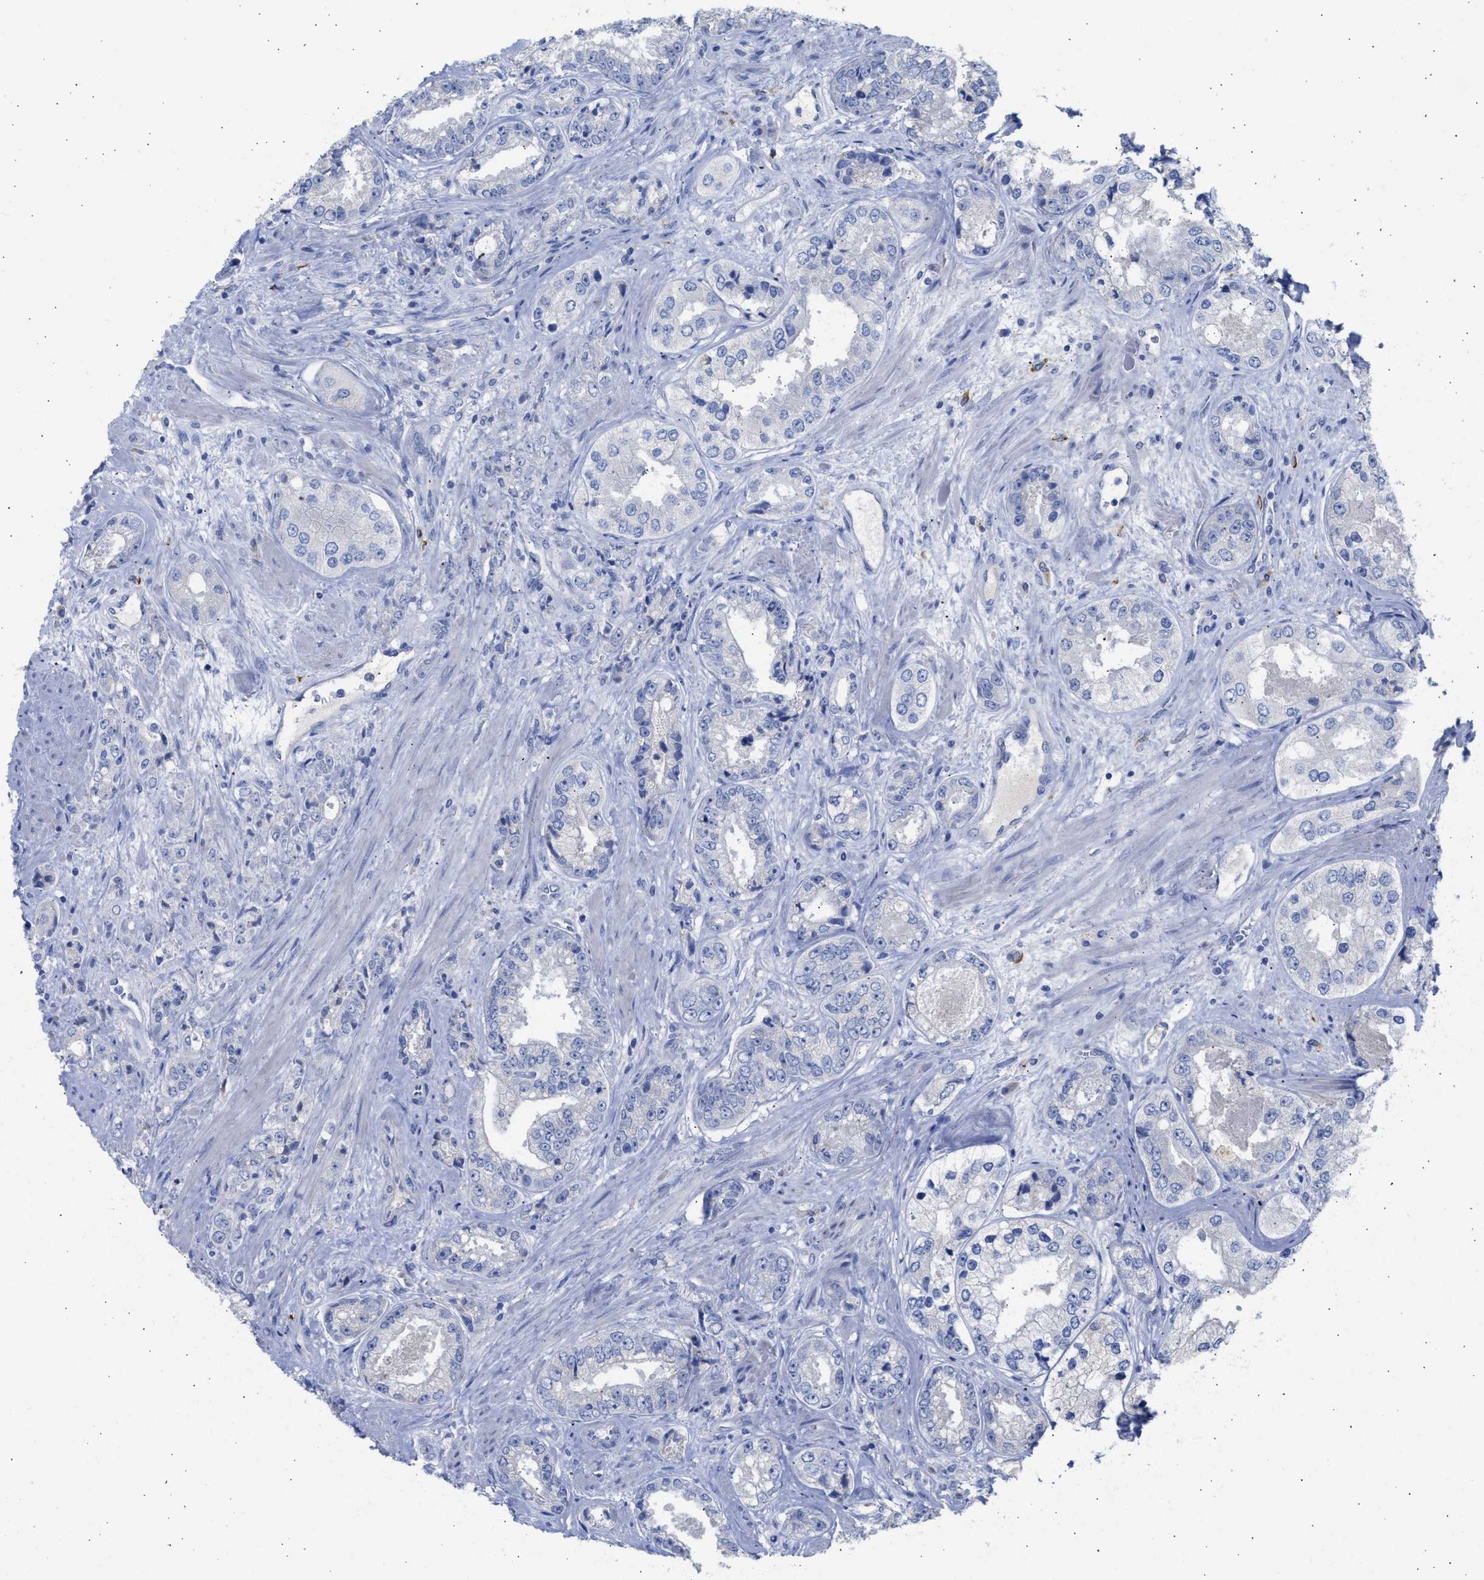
{"staining": {"intensity": "negative", "quantity": "none", "location": "none"}, "tissue": "prostate cancer", "cell_type": "Tumor cells", "image_type": "cancer", "snomed": [{"axis": "morphology", "description": "Adenocarcinoma, High grade"}, {"axis": "topography", "description": "Prostate"}], "caption": "The immunohistochemistry histopathology image has no significant expression in tumor cells of prostate cancer tissue. Brightfield microscopy of immunohistochemistry stained with DAB (brown) and hematoxylin (blue), captured at high magnification.", "gene": "RSPH1", "patient": {"sex": "male", "age": 61}}